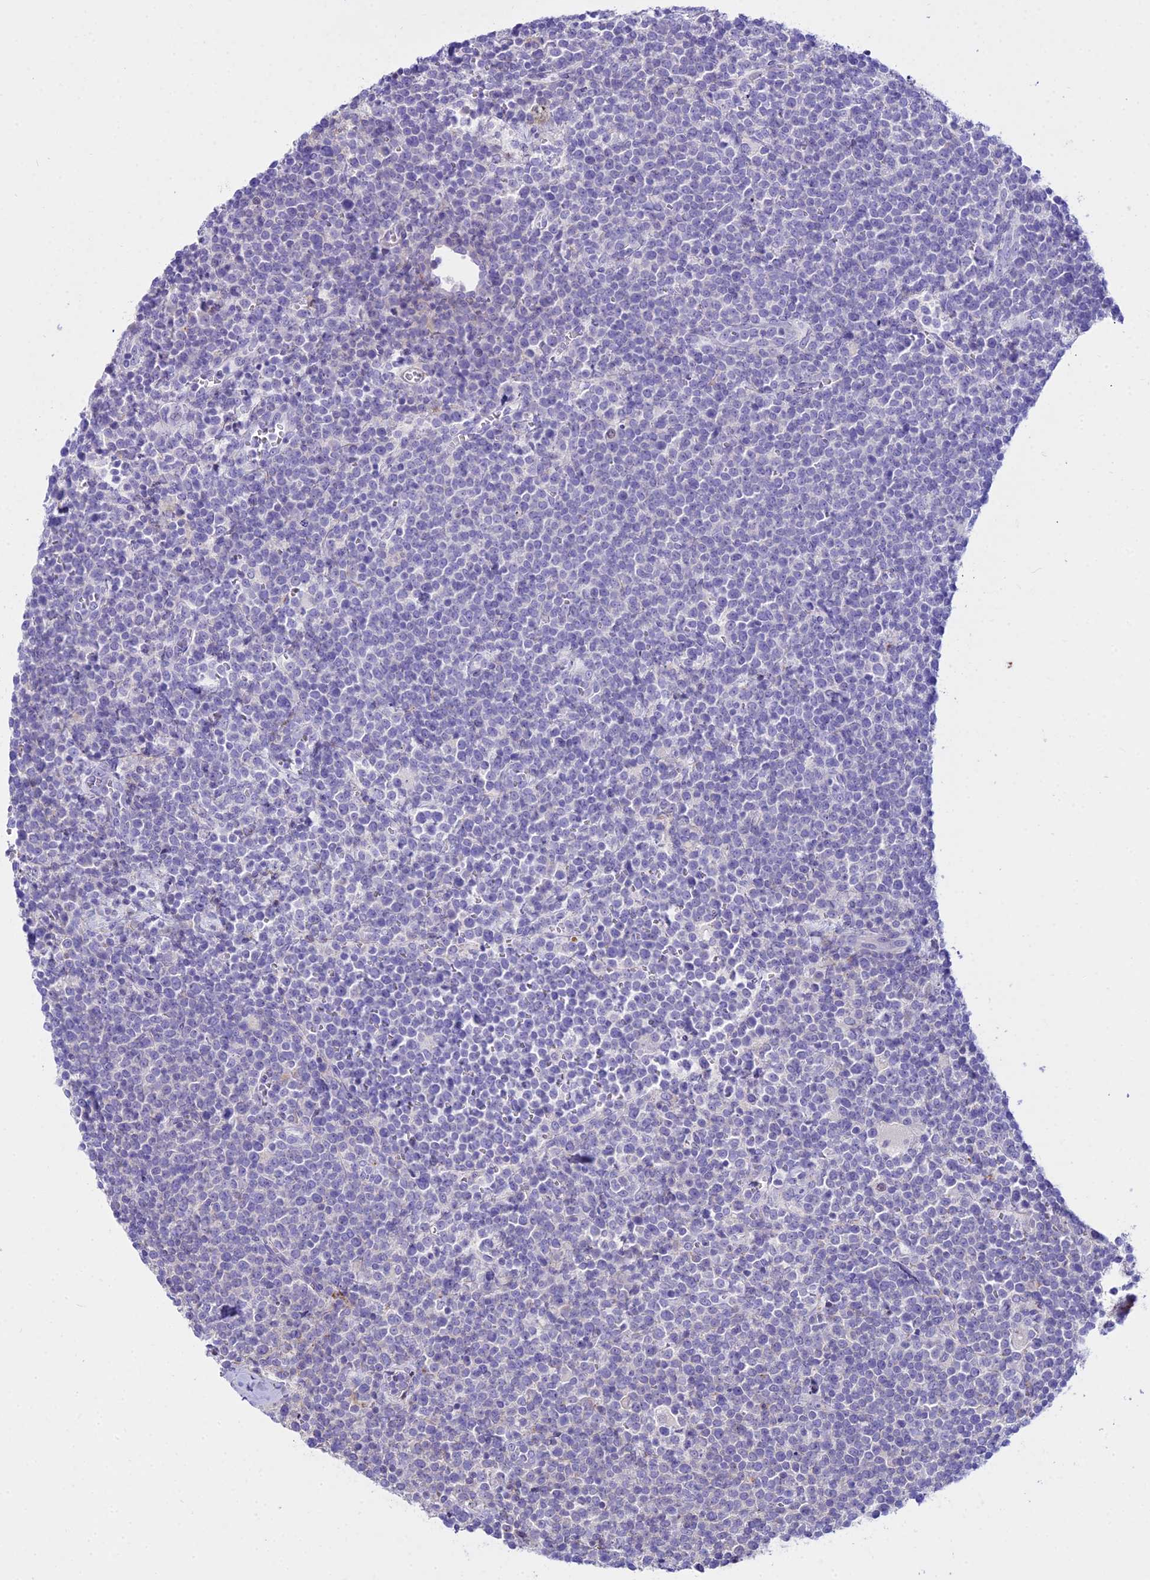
{"staining": {"intensity": "negative", "quantity": "none", "location": "none"}, "tissue": "lymphoma", "cell_type": "Tumor cells", "image_type": "cancer", "snomed": [{"axis": "morphology", "description": "Malignant lymphoma, non-Hodgkin's type, High grade"}, {"axis": "topography", "description": "Lymph node"}], "caption": "DAB (3,3'-diaminobenzidine) immunohistochemical staining of human malignant lymphoma, non-Hodgkin's type (high-grade) reveals no significant positivity in tumor cells.", "gene": "DLX1", "patient": {"sex": "male", "age": 61}}